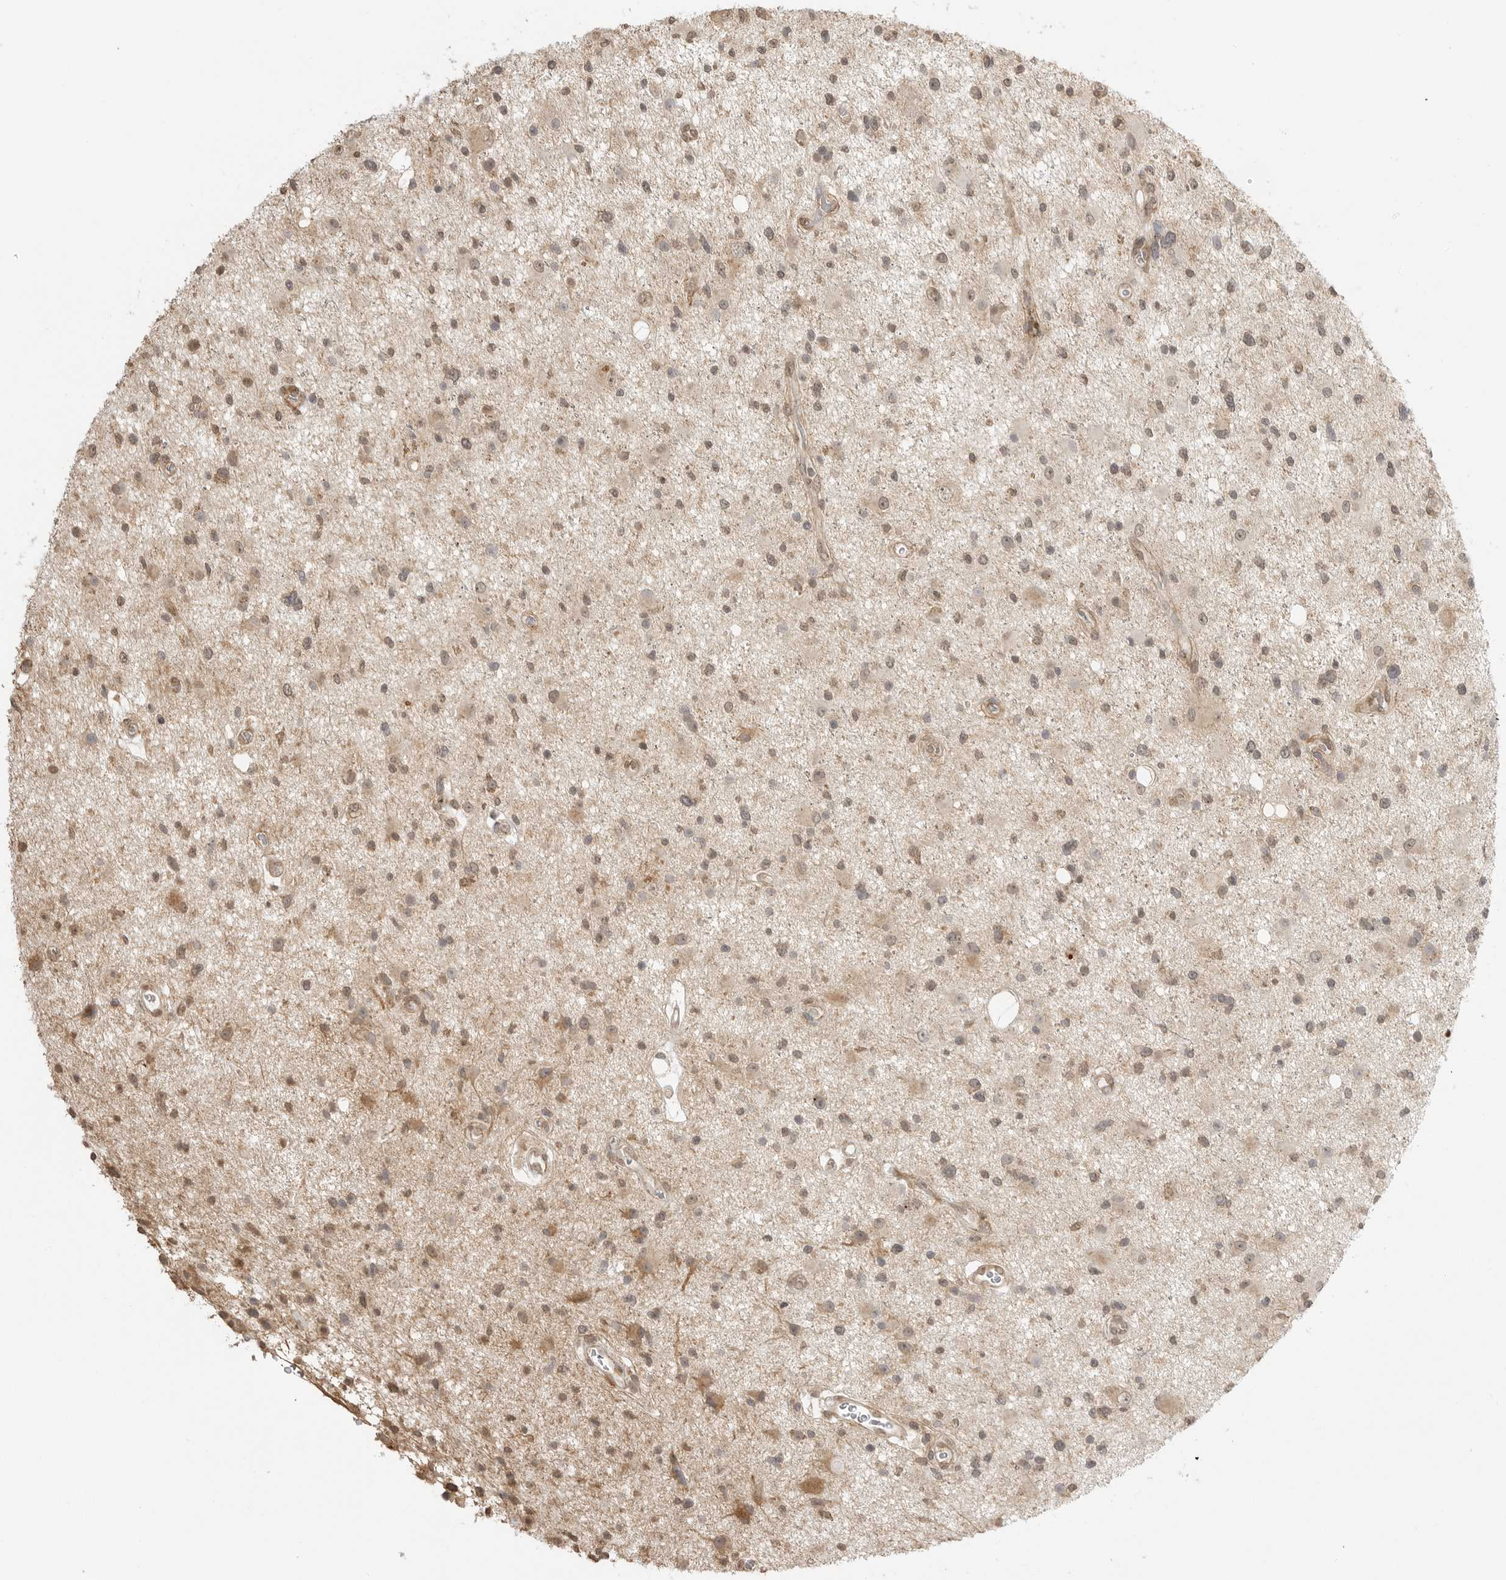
{"staining": {"intensity": "weak", "quantity": ">75%", "location": "cytoplasmic/membranous,nuclear"}, "tissue": "glioma", "cell_type": "Tumor cells", "image_type": "cancer", "snomed": [{"axis": "morphology", "description": "Glioma, malignant, High grade"}, {"axis": "topography", "description": "Brain"}], "caption": "A histopathology image of malignant glioma (high-grade) stained for a protein demonstrates weak cytoplasmic/membranous and nuclear brown staining in tumor cells.", "gene": "GPC2", "patient": {"sex": "male", "age": 33}}